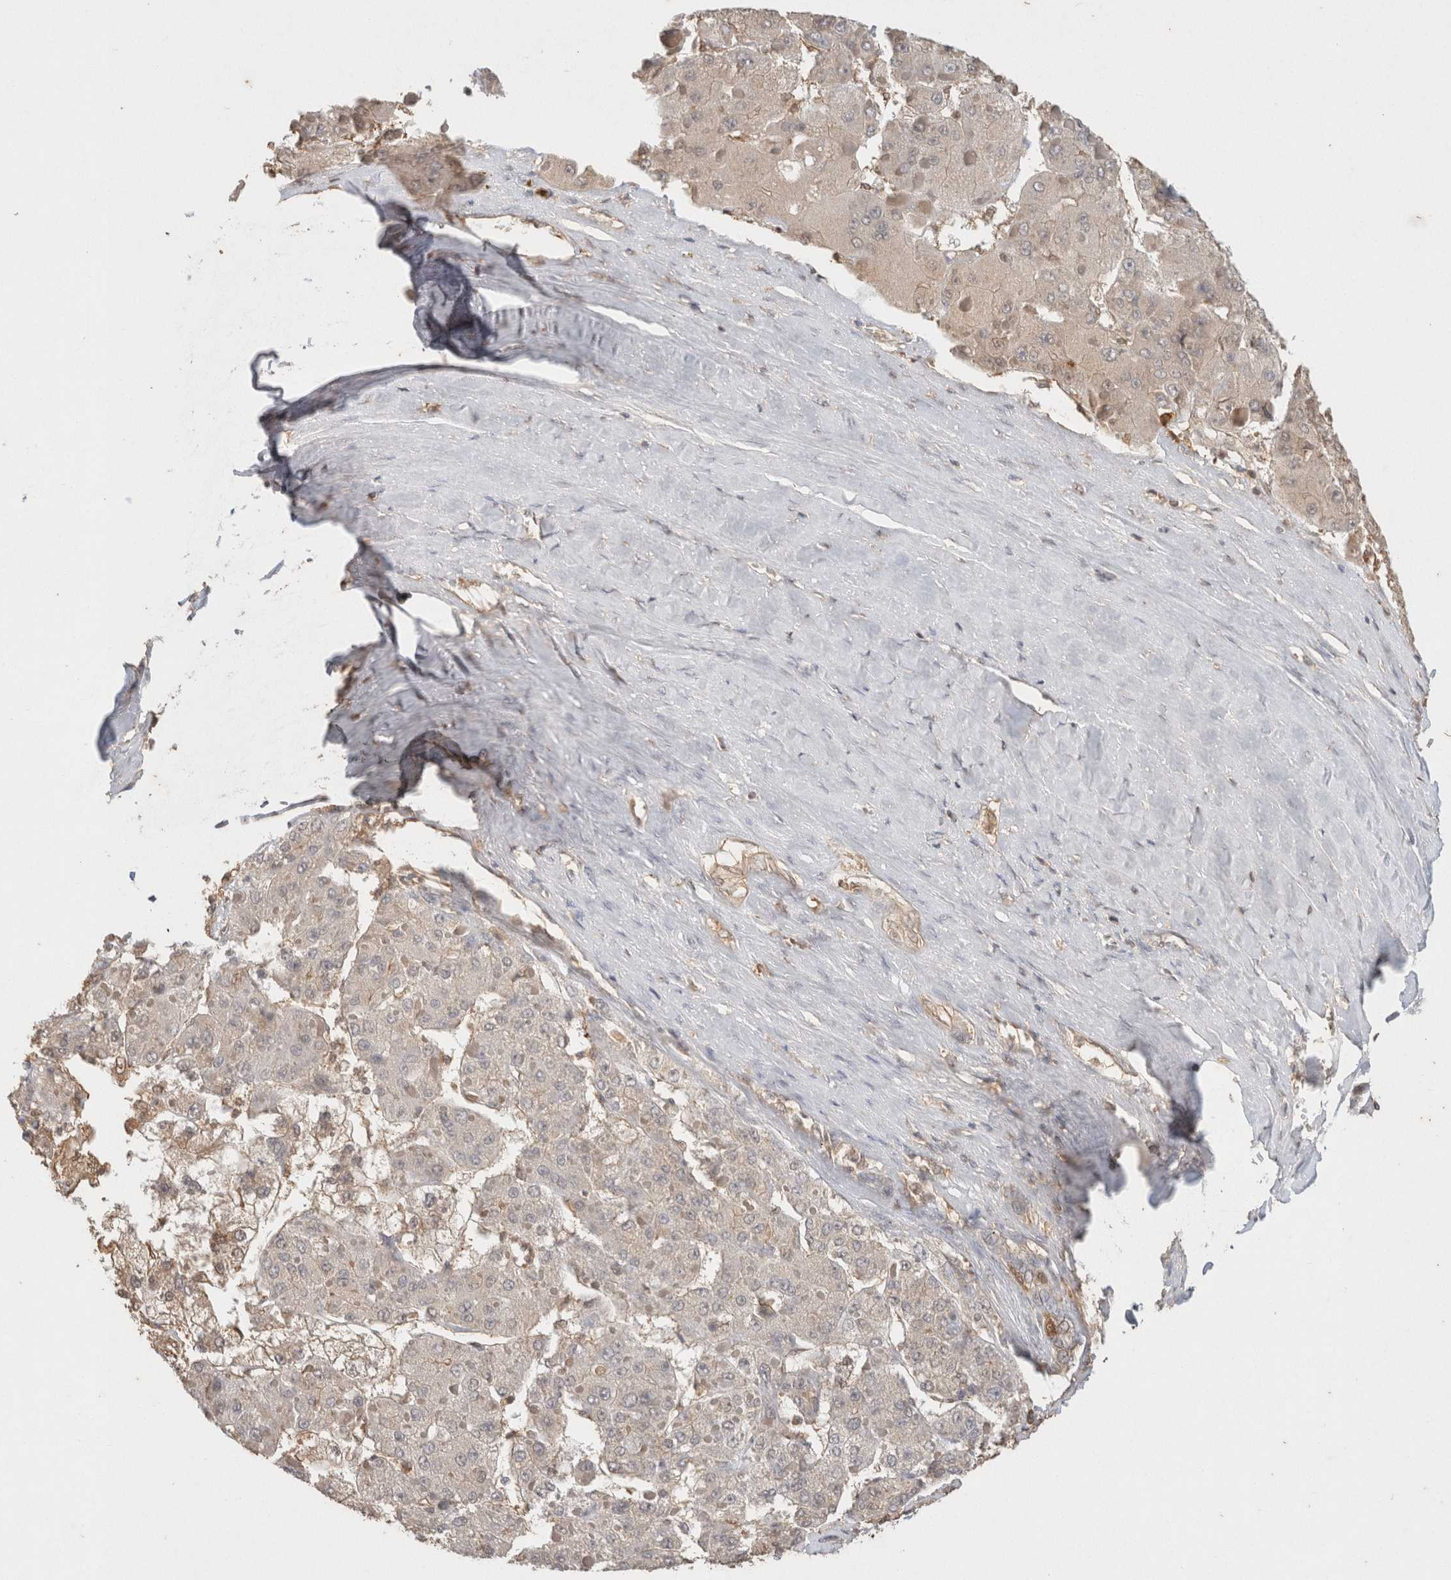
{"staining": {"intensity": "weak", "quantity": "<25%", "location": "cytoplasmic/membranous"}, "tissue": "liver cancer", "cell_type": "Tumor cells", "image_type": "cancer", "snomed": [{"axis": "morphology", "description": "Carcinoma, Hepatocellular, NOS"}, {"axis": "topography", "description": "Liver"}], "caption": "Tumor cells show no significant protein expression in liver hepatocellular carcinoma.", "gene": "YWHAH", "patient": {"sex": "female", "age": 73}}